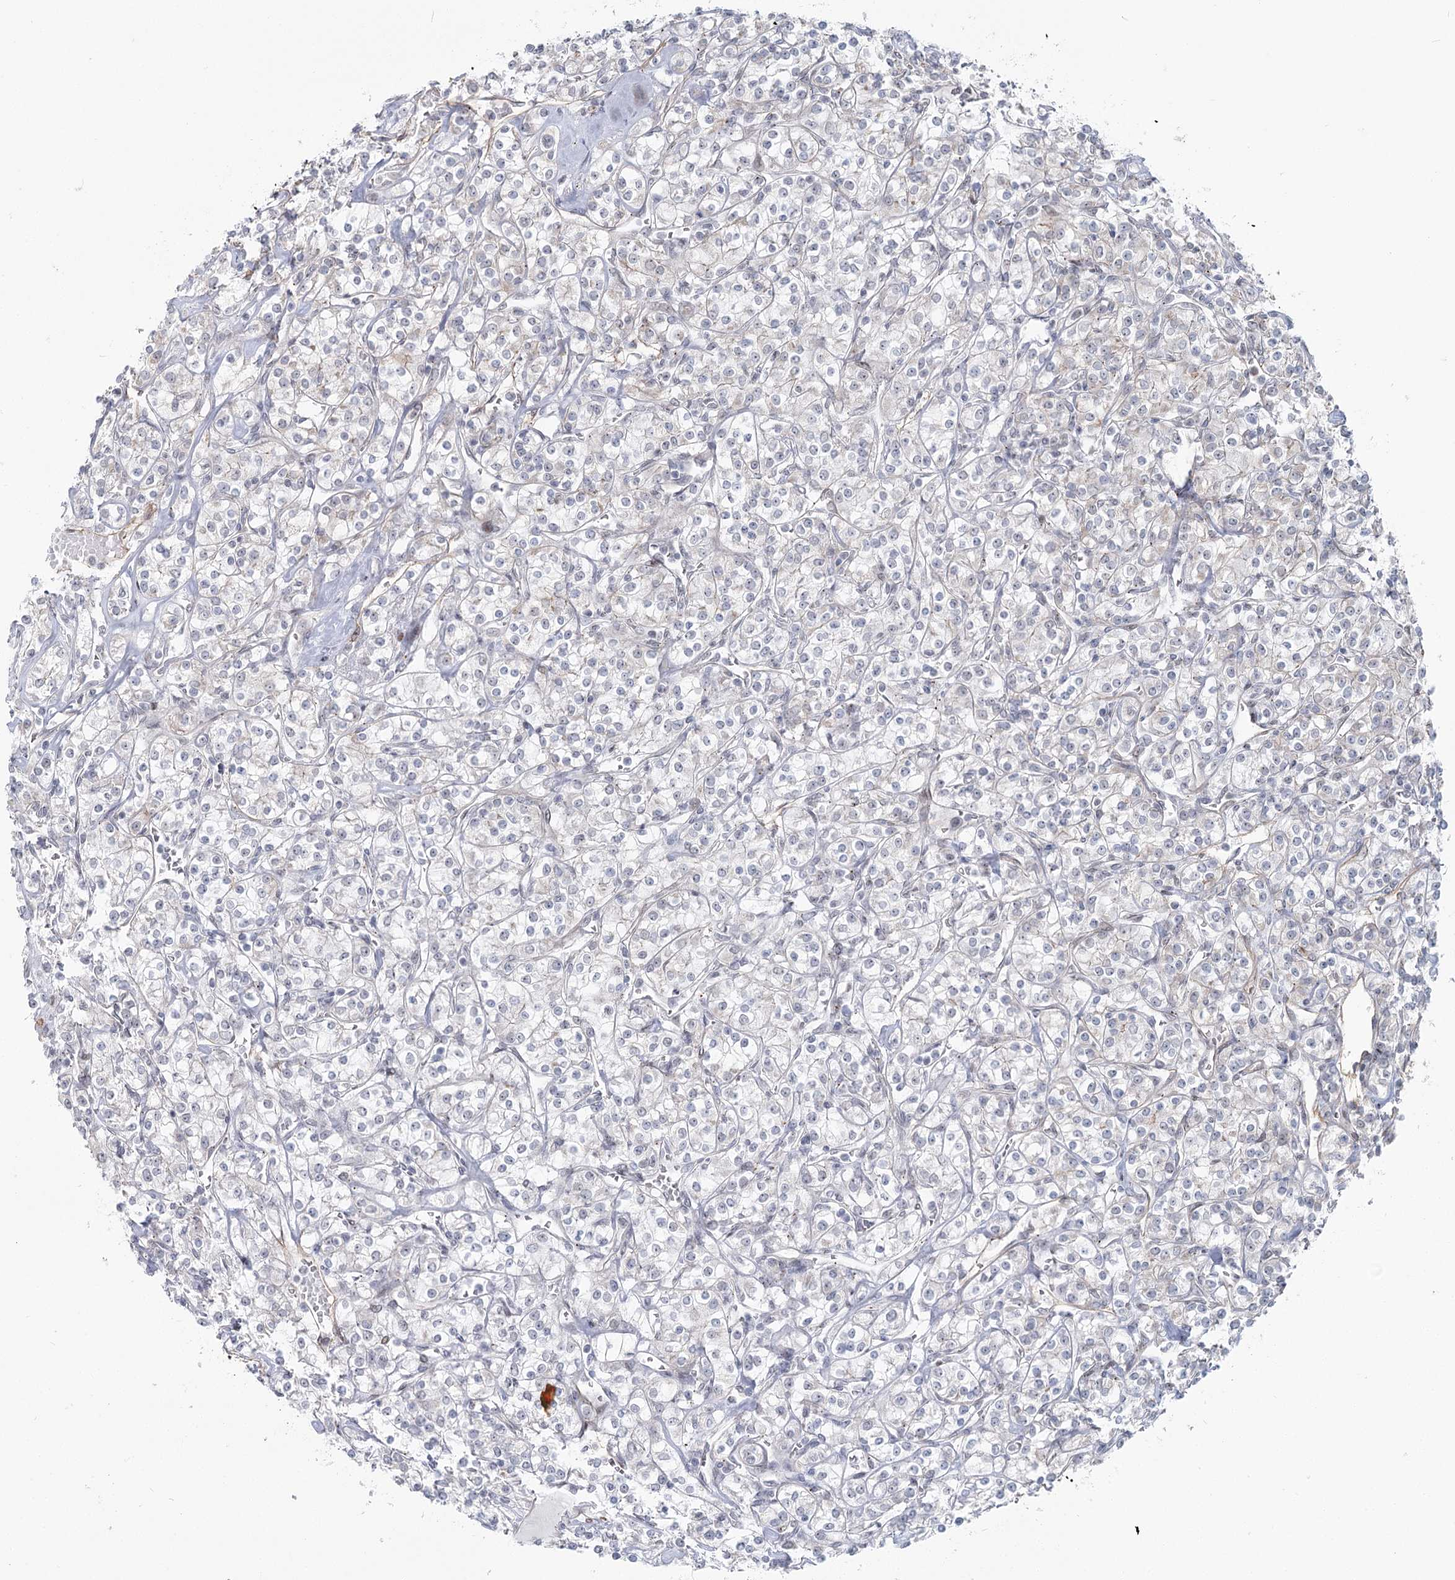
{"staining": {"intensity": "negative", "quantity": "none", "location": "none"}, "tissue": "renal cancer", "cell_type": "Tumor cells", "image_type": "cancer", "snomed": [{"axis": "morphology", "description": "Adenocarcinoma, NOS"}, {"axis": "topography", "description": "Kidney"}], "caption": "This histopathology image is of adenocarcinoma (renal) stained with IHC to label a protein in brown with the nuclei are counter-stained blue. There is no positivity in tumor cells.", "gene": "ABHD8", "patient": {"sex": "male", "age": 77}}